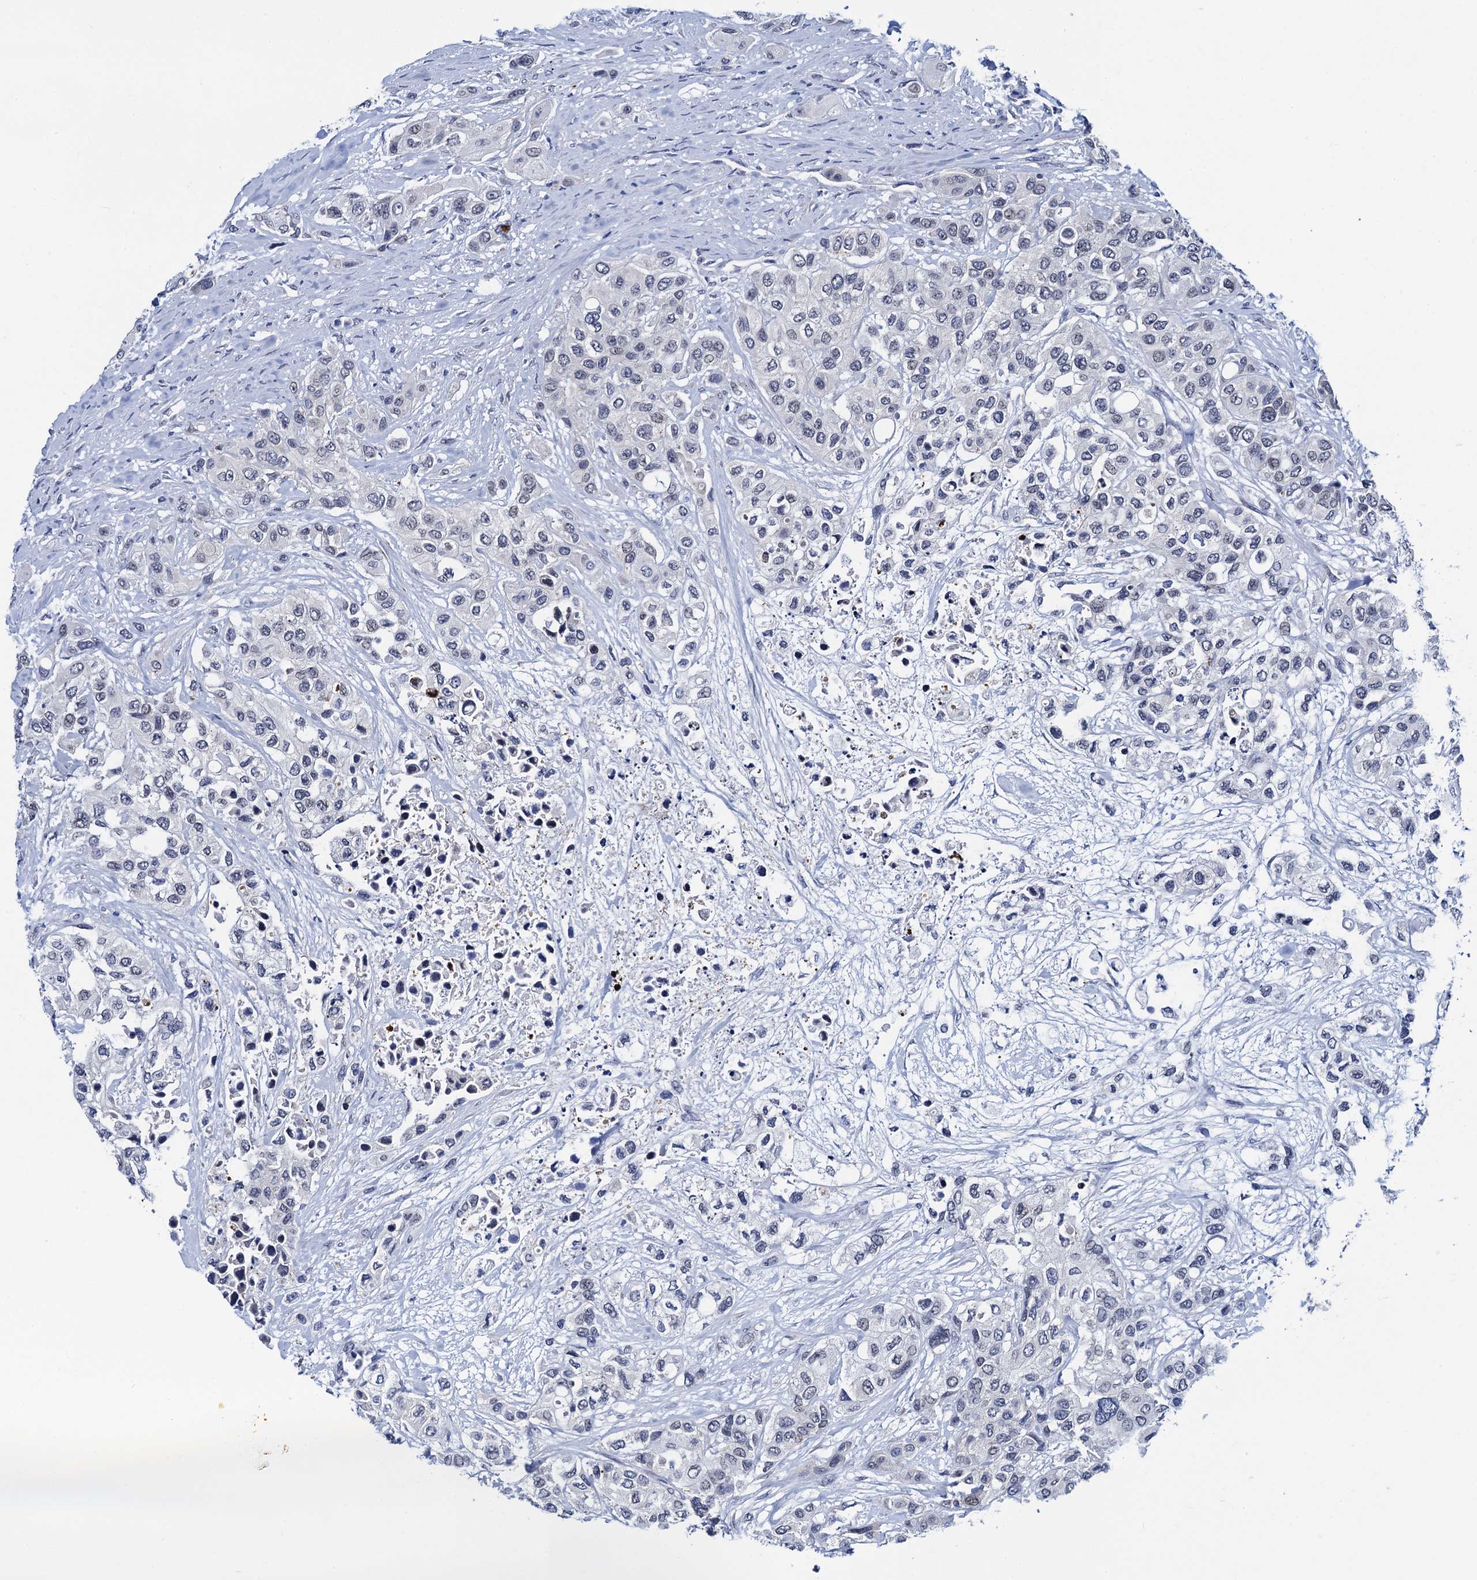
{"staining": {"intensity": "negative", "quantity": "none", "location": "none"}, "tissue": "urothelial cancer", "cell_type": "Tumor cells", "image_type": "cancer", "snomed": [{"axis": "morphology", "description": "Normal tissue, NOS"}, {"axis": "morphology", "description": "Urothelial carcinoma, High grade"}, {"axis": "topography", "description": "Vascular tissue"}, {"axis": "topography", "description": "Urinary bladder"}], "caption": "Immunohistochemistry image of human high-grade urothelial carcinoma stained for a protein (brown), which reveals no positivity in tumor cells.", "gene": "C16orf87", "patient": {"sex": "female", "age": 56}}